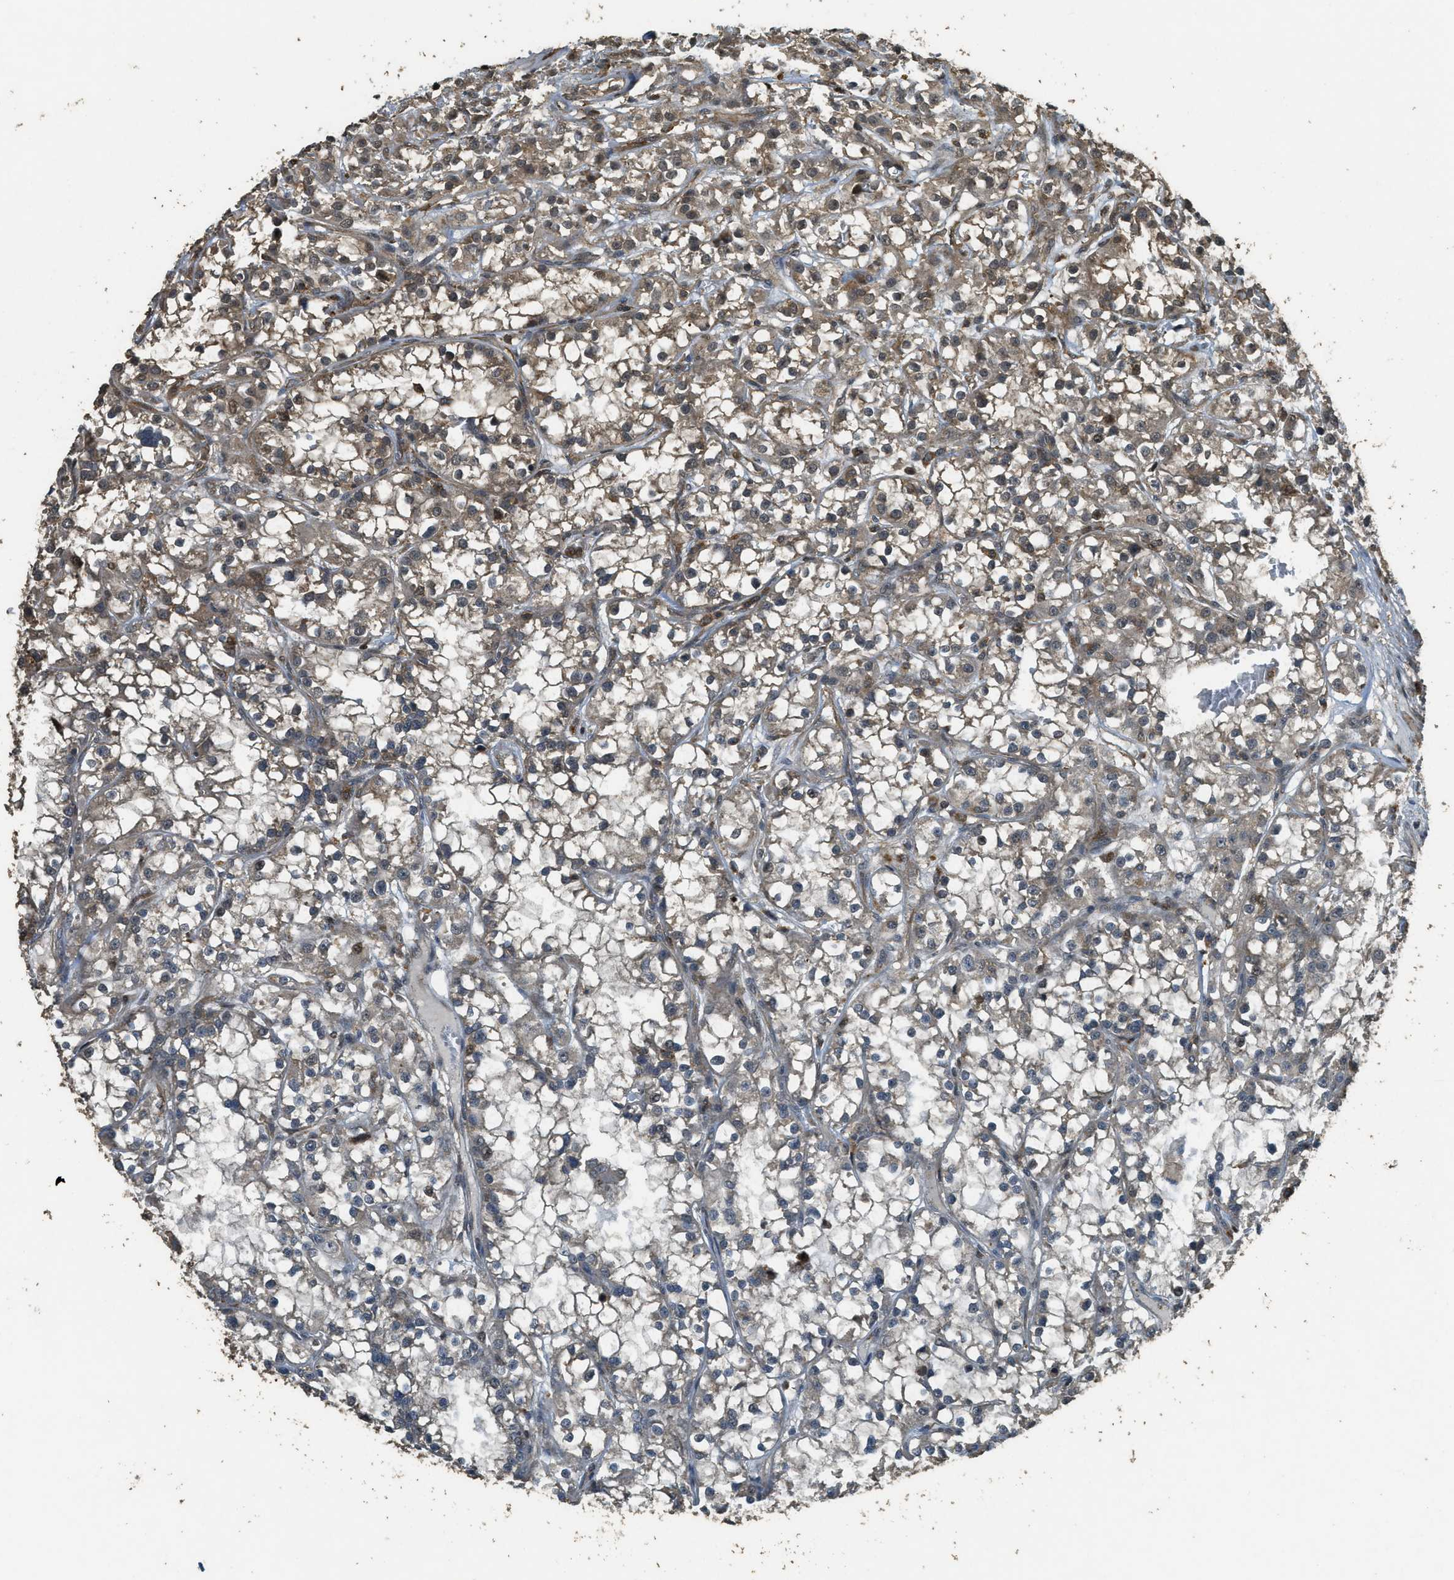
{"staining": {"intensity": "moderate", "quantity": "<25%", "location": "cytoplasmic/membranous"}, "tissue": "renal cancer", "cell_type": "Tumor cells", "image_type": "cancer", "snomed": [{"axis": "morphology", "description": "Adenocarcinoma, NOS"}, {"axis": "topography", "description": "Kidney"}], "caption": "Renal cancer tissue shows moderate cytoplasmic/membranous positivity in approximately <25% of tumor cells, visualized by immunohistochemistry.", "gene": "PPP6R3", "patient": {"sex": "female", "age": 52}}